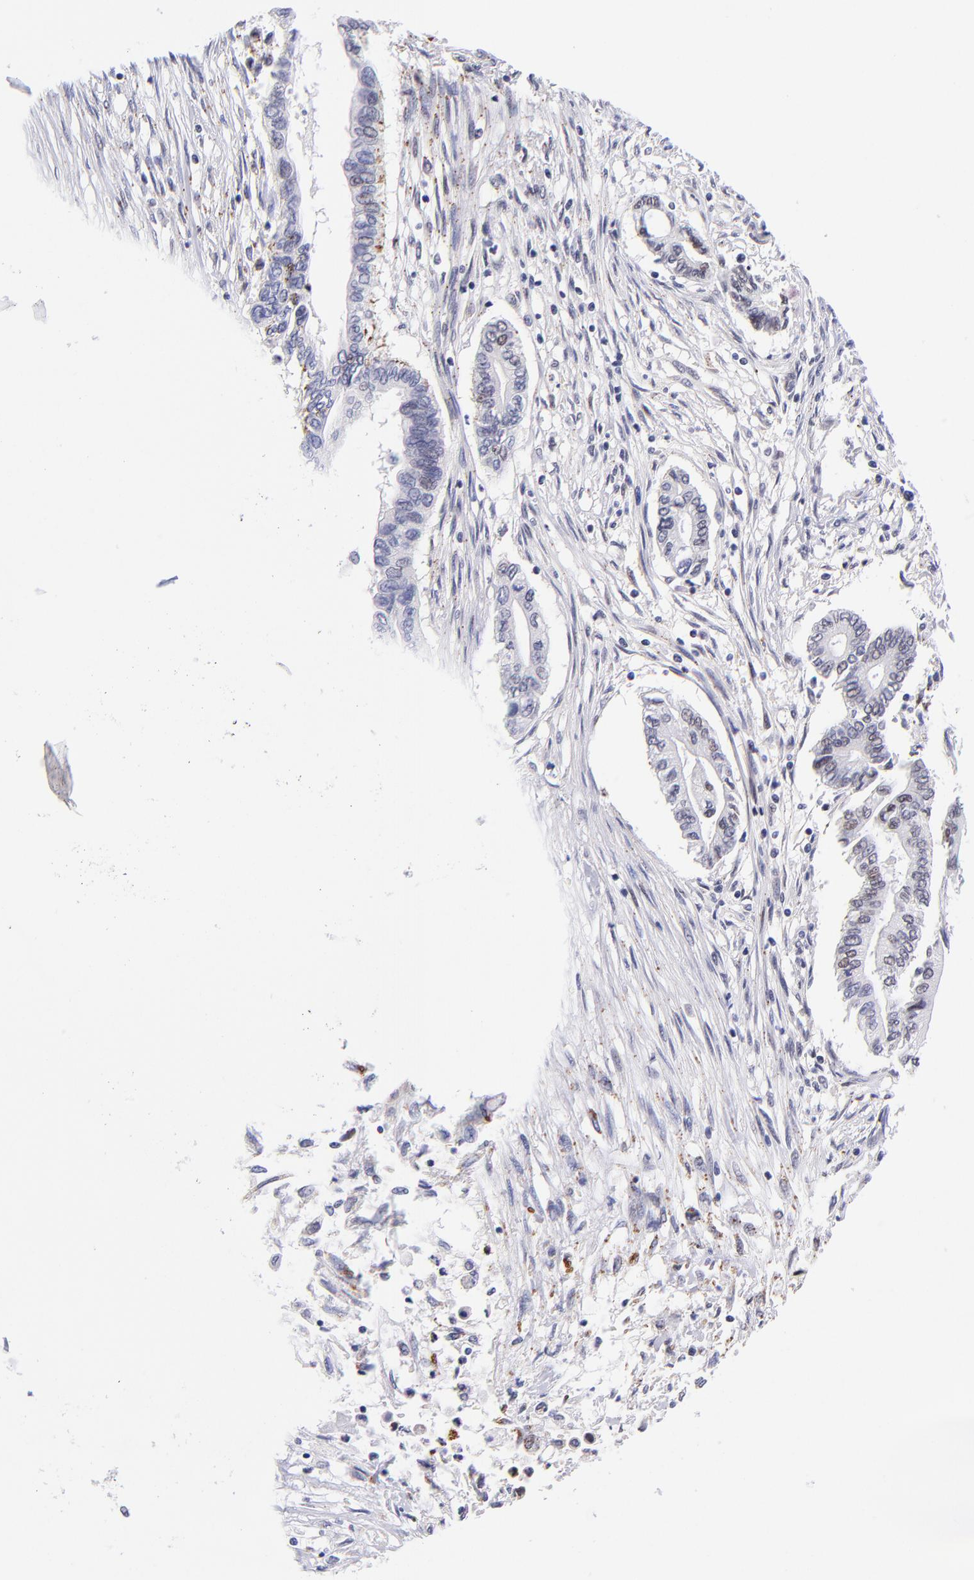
{"staining": {"intensity": "moderate", "quantity": "<25%", "location": "nuclear"}, "tissue": "pancreatic cancer", "cell_type": "Tumor cells", "image_type": "cancer", "snomed": [{"axis": "morphology", "description": "Adenocarcinoma, NOS"}, {"axis": "topography", "description": "Pancreas"}], "caption": "This micrograph demonstrates immunohistochemistry staining of human adenocarcinoma (pancreatic), with low moderate nuclear positivity in about <25% of tumor cells.", "gene": "SOX6", "patient": {"sex": "female", "age": 57}}